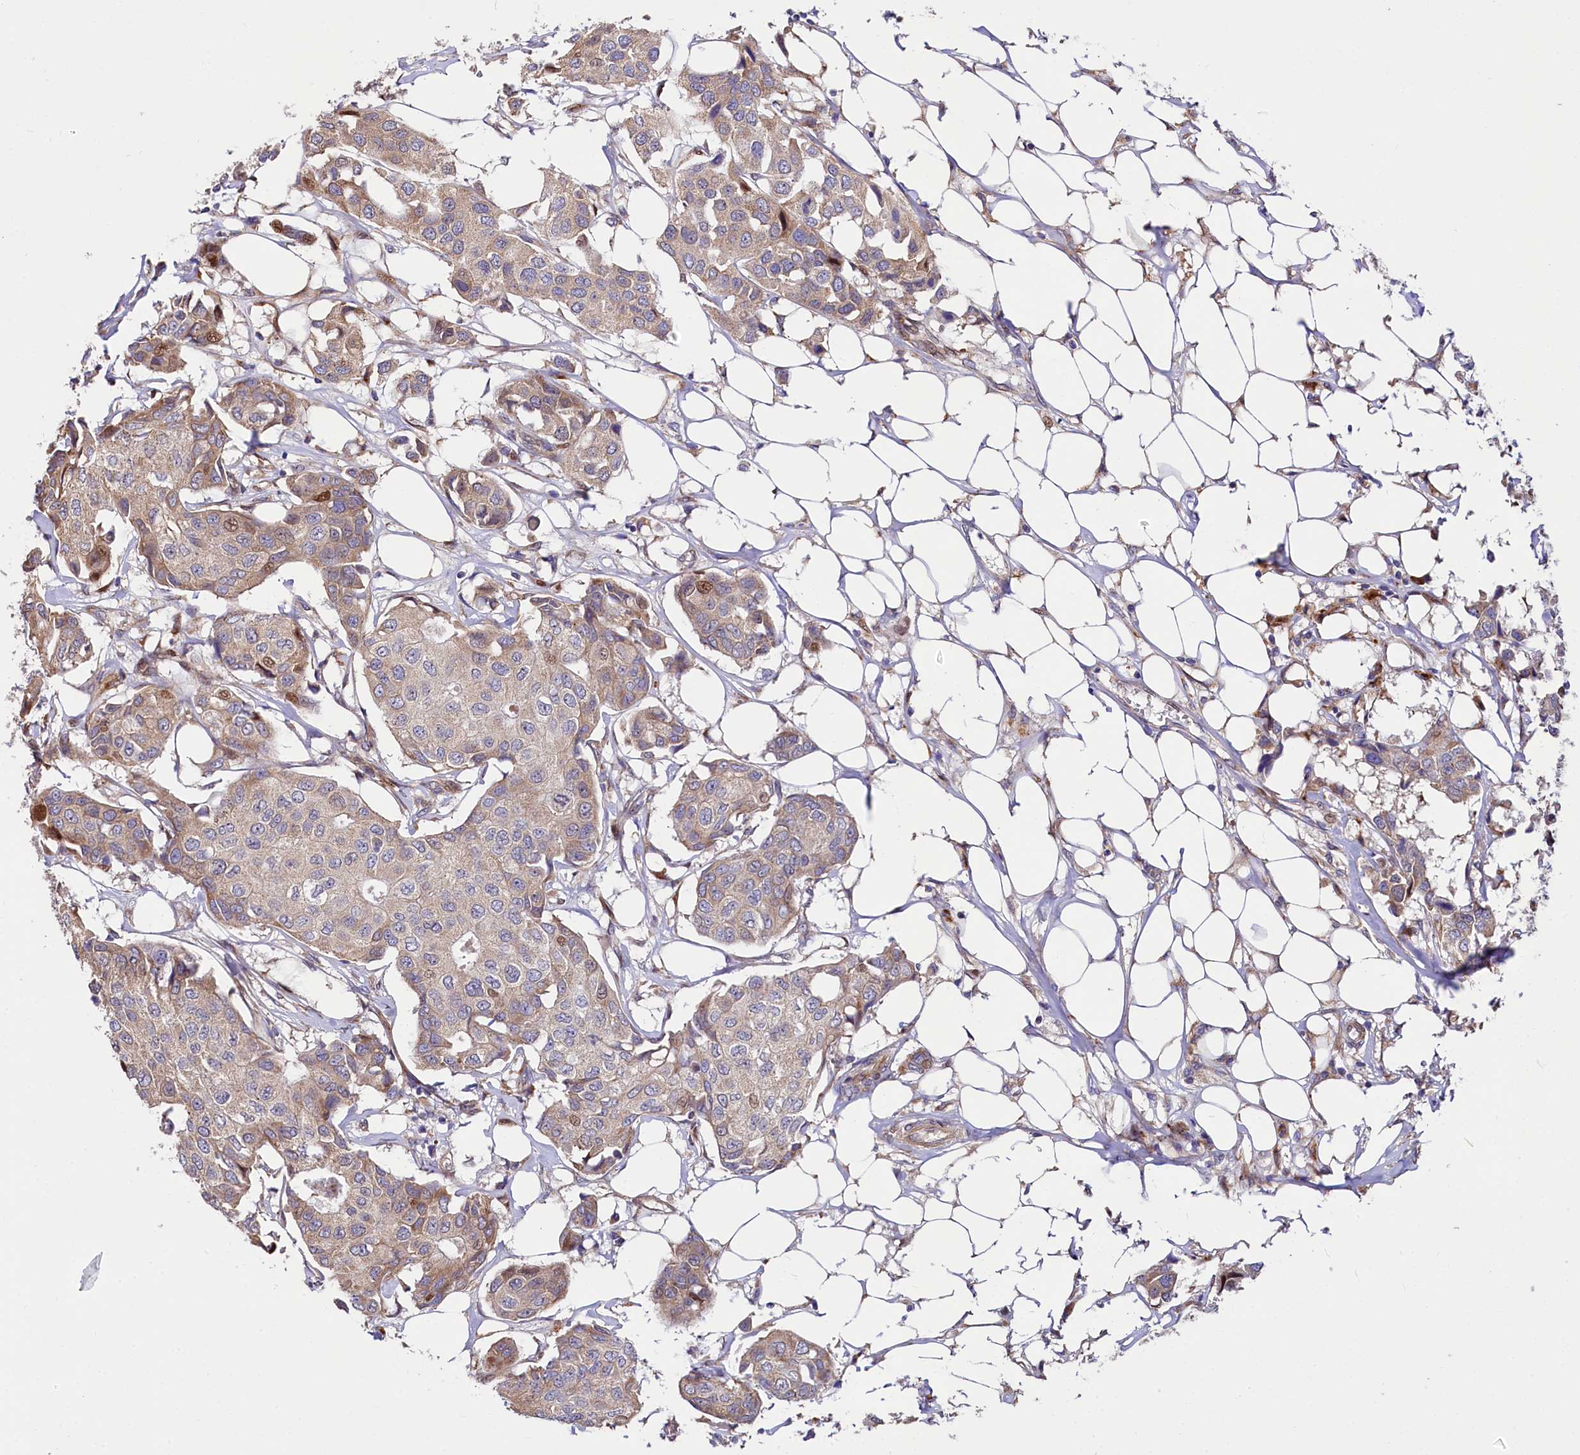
{"staining": {"intensity": "moderate", "quantity": "<25%", "location": "cytoplasmic/membranous,nuclear"}, "tissue": "breast cancer", "cell_type": "Tumor cells", "image_type": "cancer", "snomed": [{"axis": "morphology", "description": "Duct carcinoma"}, {"axis": "topography", "description": "Breast"}], "caption": "Protein expression by immunohistochemistry exhibits moderate cytoplasmic/membranous and nuclear staining in approximately <25% of tumor cells in breast cancer.", "gene": "PDZRN3", "patient": {"sex": "female", "age": 80}}